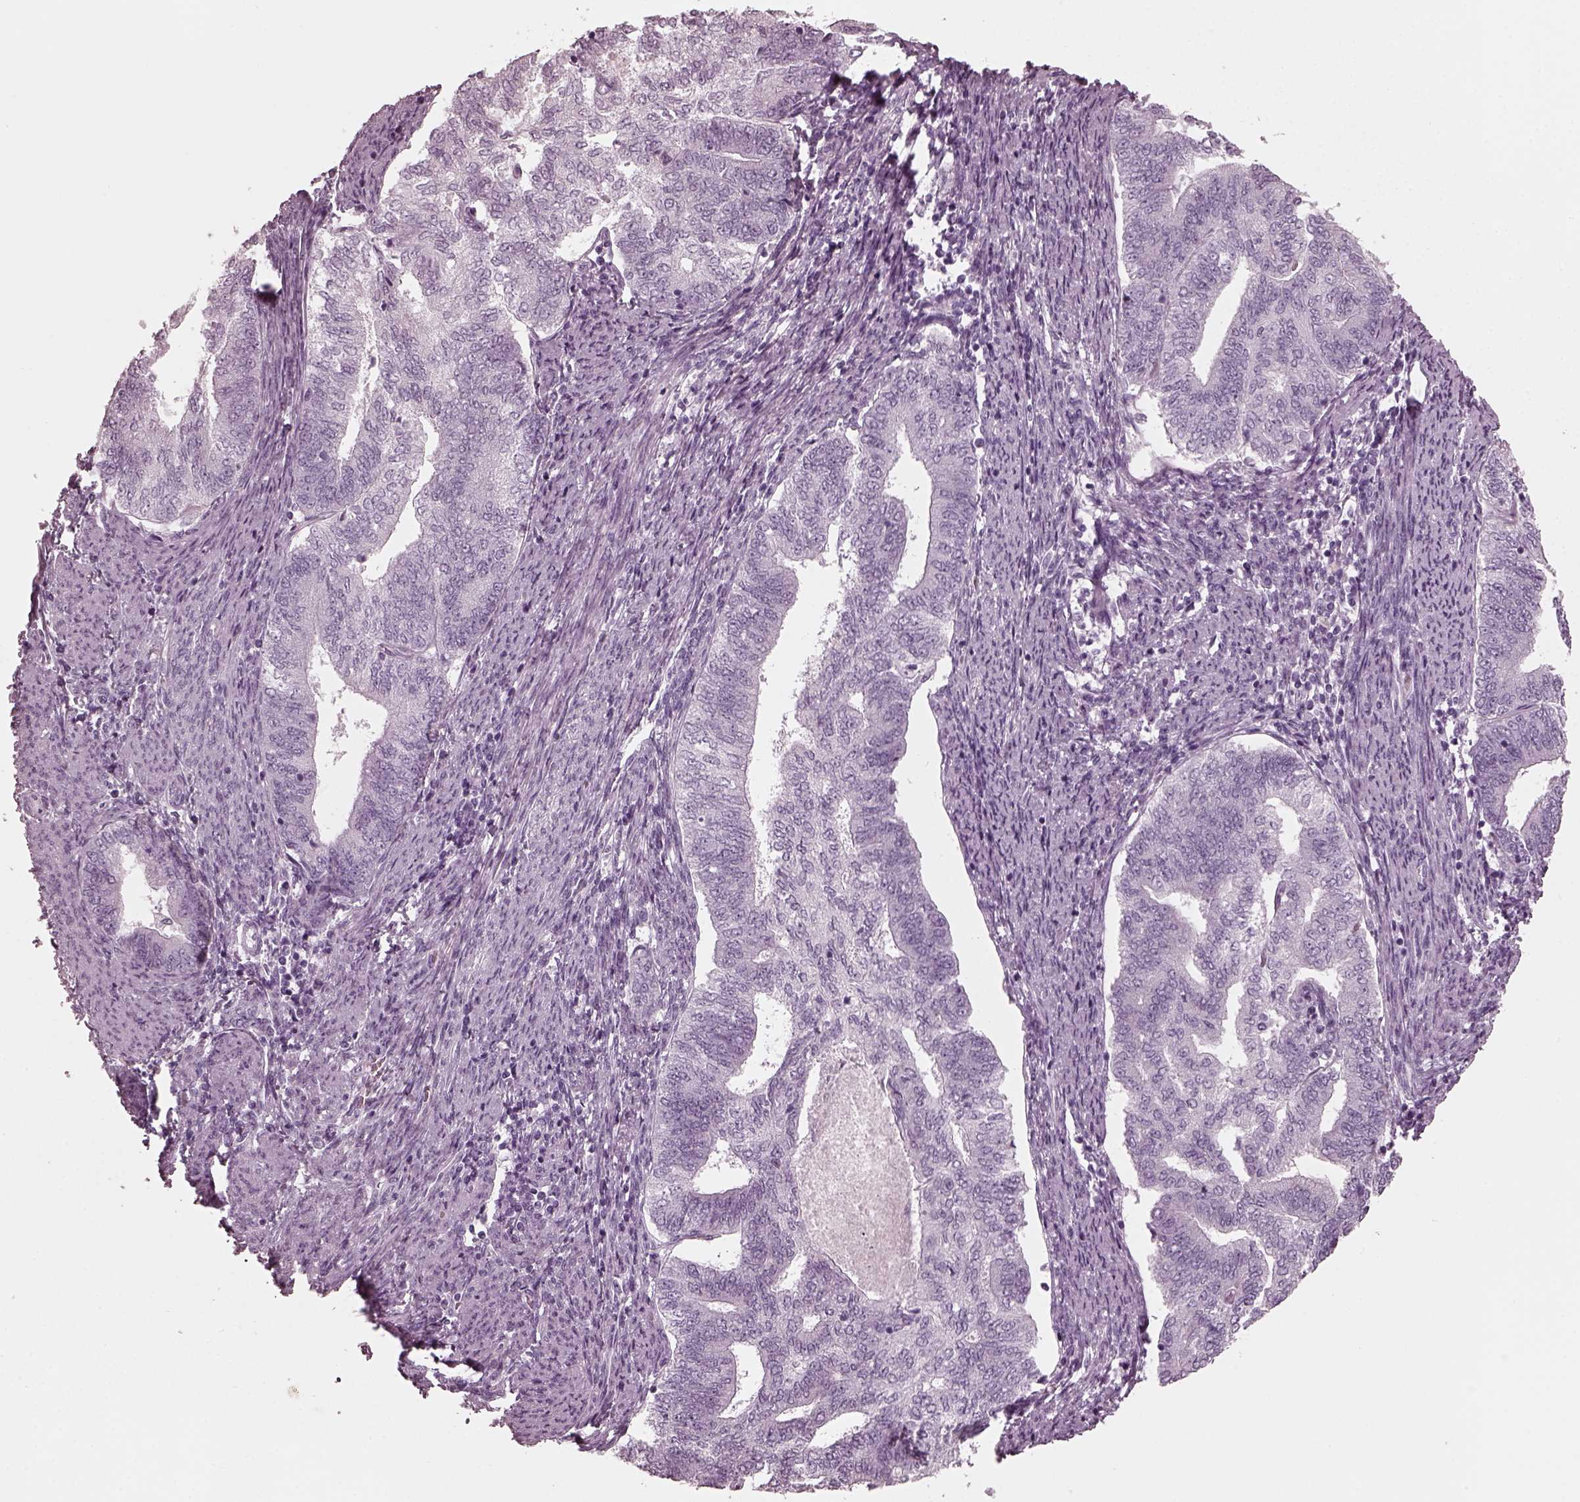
{"staining": {"intensity": "negative", "quantity": "none", "location": "none"}, "tissue": "endometrial cancer", "cell_type": "Tumor cells", "image_type": "cancer", "snomed": [{"axis": "morphology", "description": "Adenocarcinoma, NOS"}, {"axis": "topography", "description": "Endometrium"}], "caption": "Tumor cells show no significant positivity in endometrial cancer (adenocarcinoma).", "gene": "GRM6", "patient": {"sex": "female", "age": 65}}